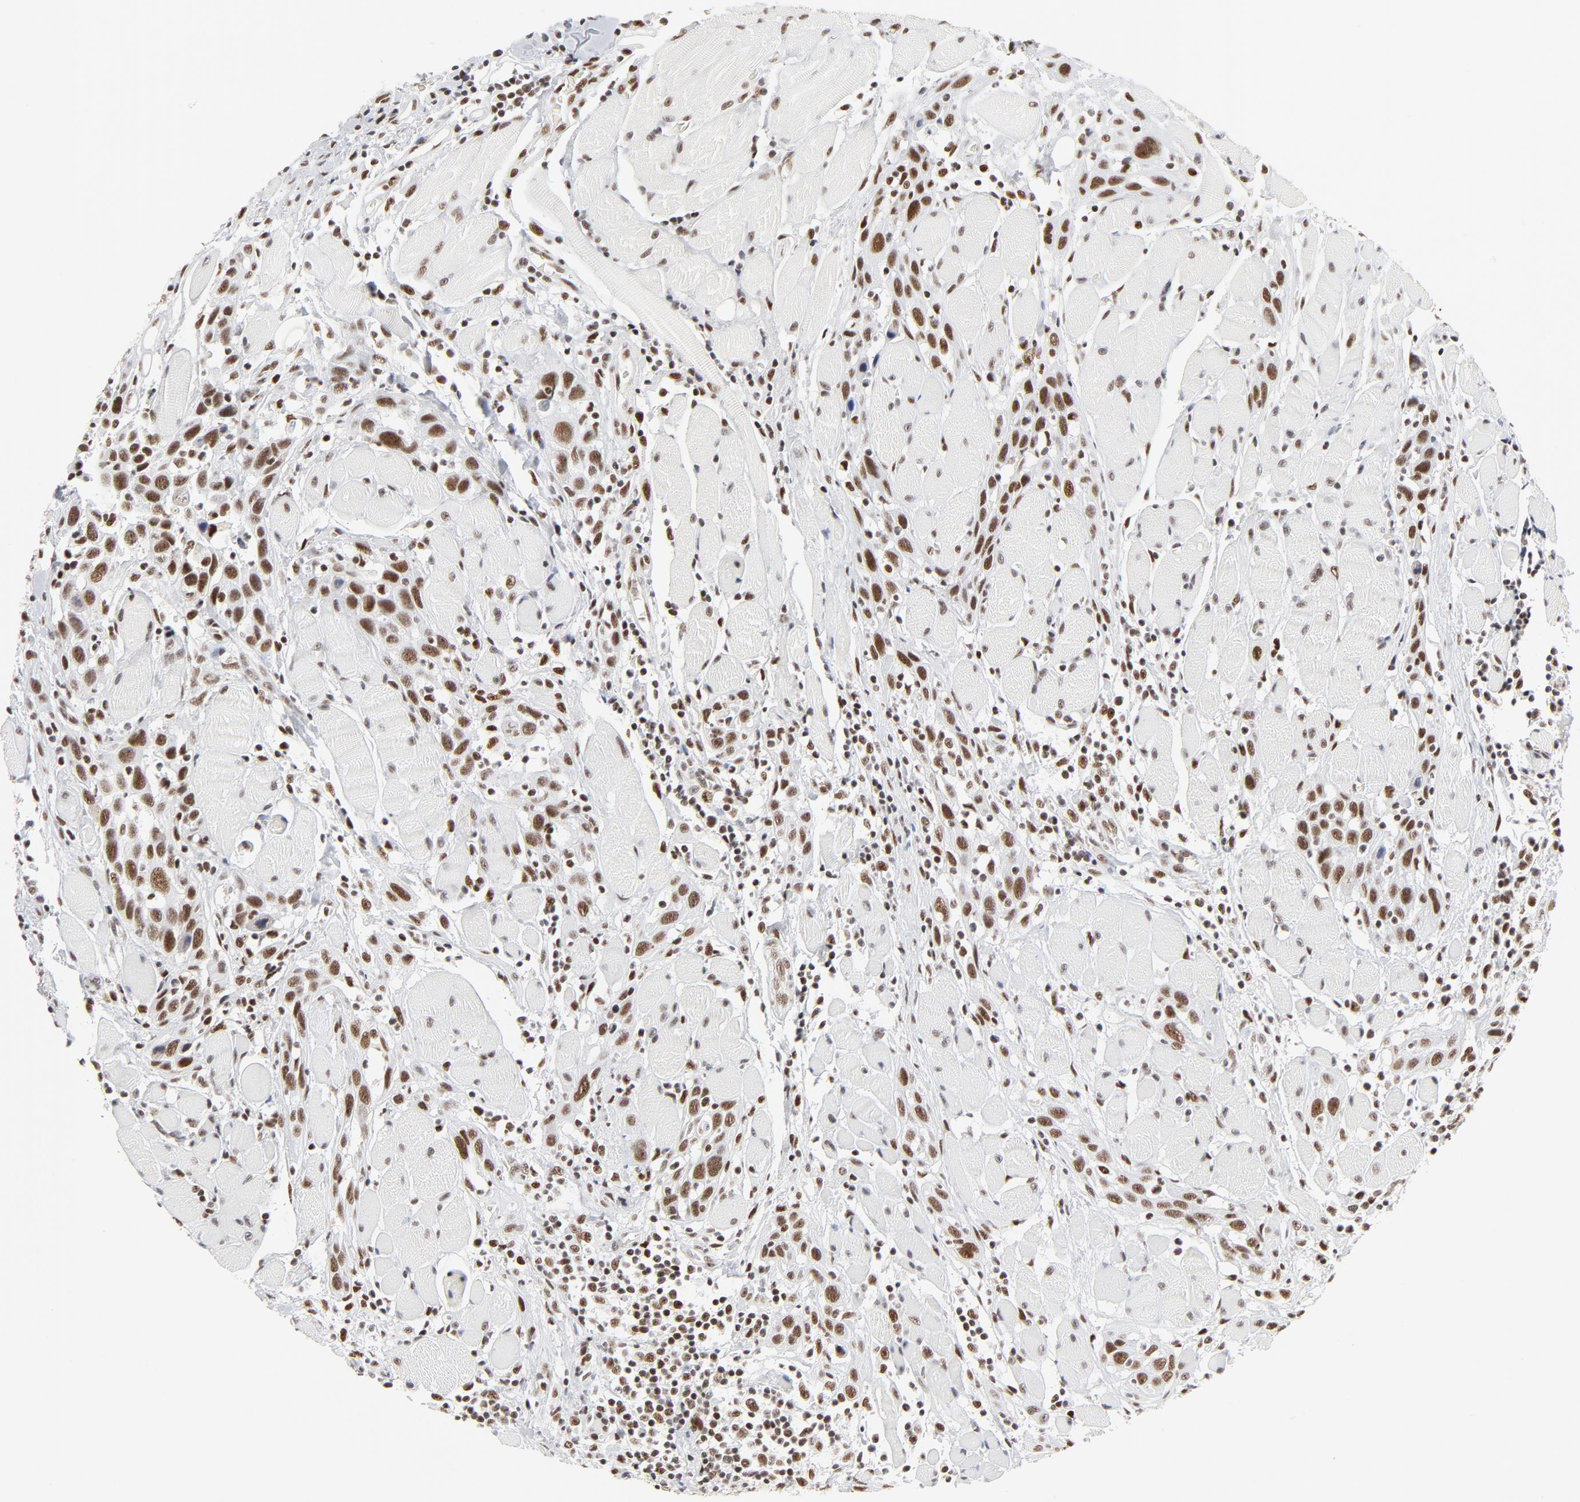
{"staining": {"intensity": "moderate", "quantity": ">75%", "location": "nuclear"}, "tissue": "head and neck cancer", "cell_type": "Tumor cells", "image_type": "cancer", "snomed": [{"axis": "morphology", "description": "Squamous cell carcinoma, NOS"}, {"axis": "topography", "description": "Oral tissue"}, {"axis": "topography", "description": "Head-Neck"}], "caption": "Immunohistochemistry of squamous cell carcinoma (head and neck) demonstrates medium levels of moderate nuclear expression in about >75% of tumor cells. (DAB IHC, brown staining for protein, blue staining for nuclei).", "gene": "GTF2H1", "patient": {"sex": "female", "age": 50}}